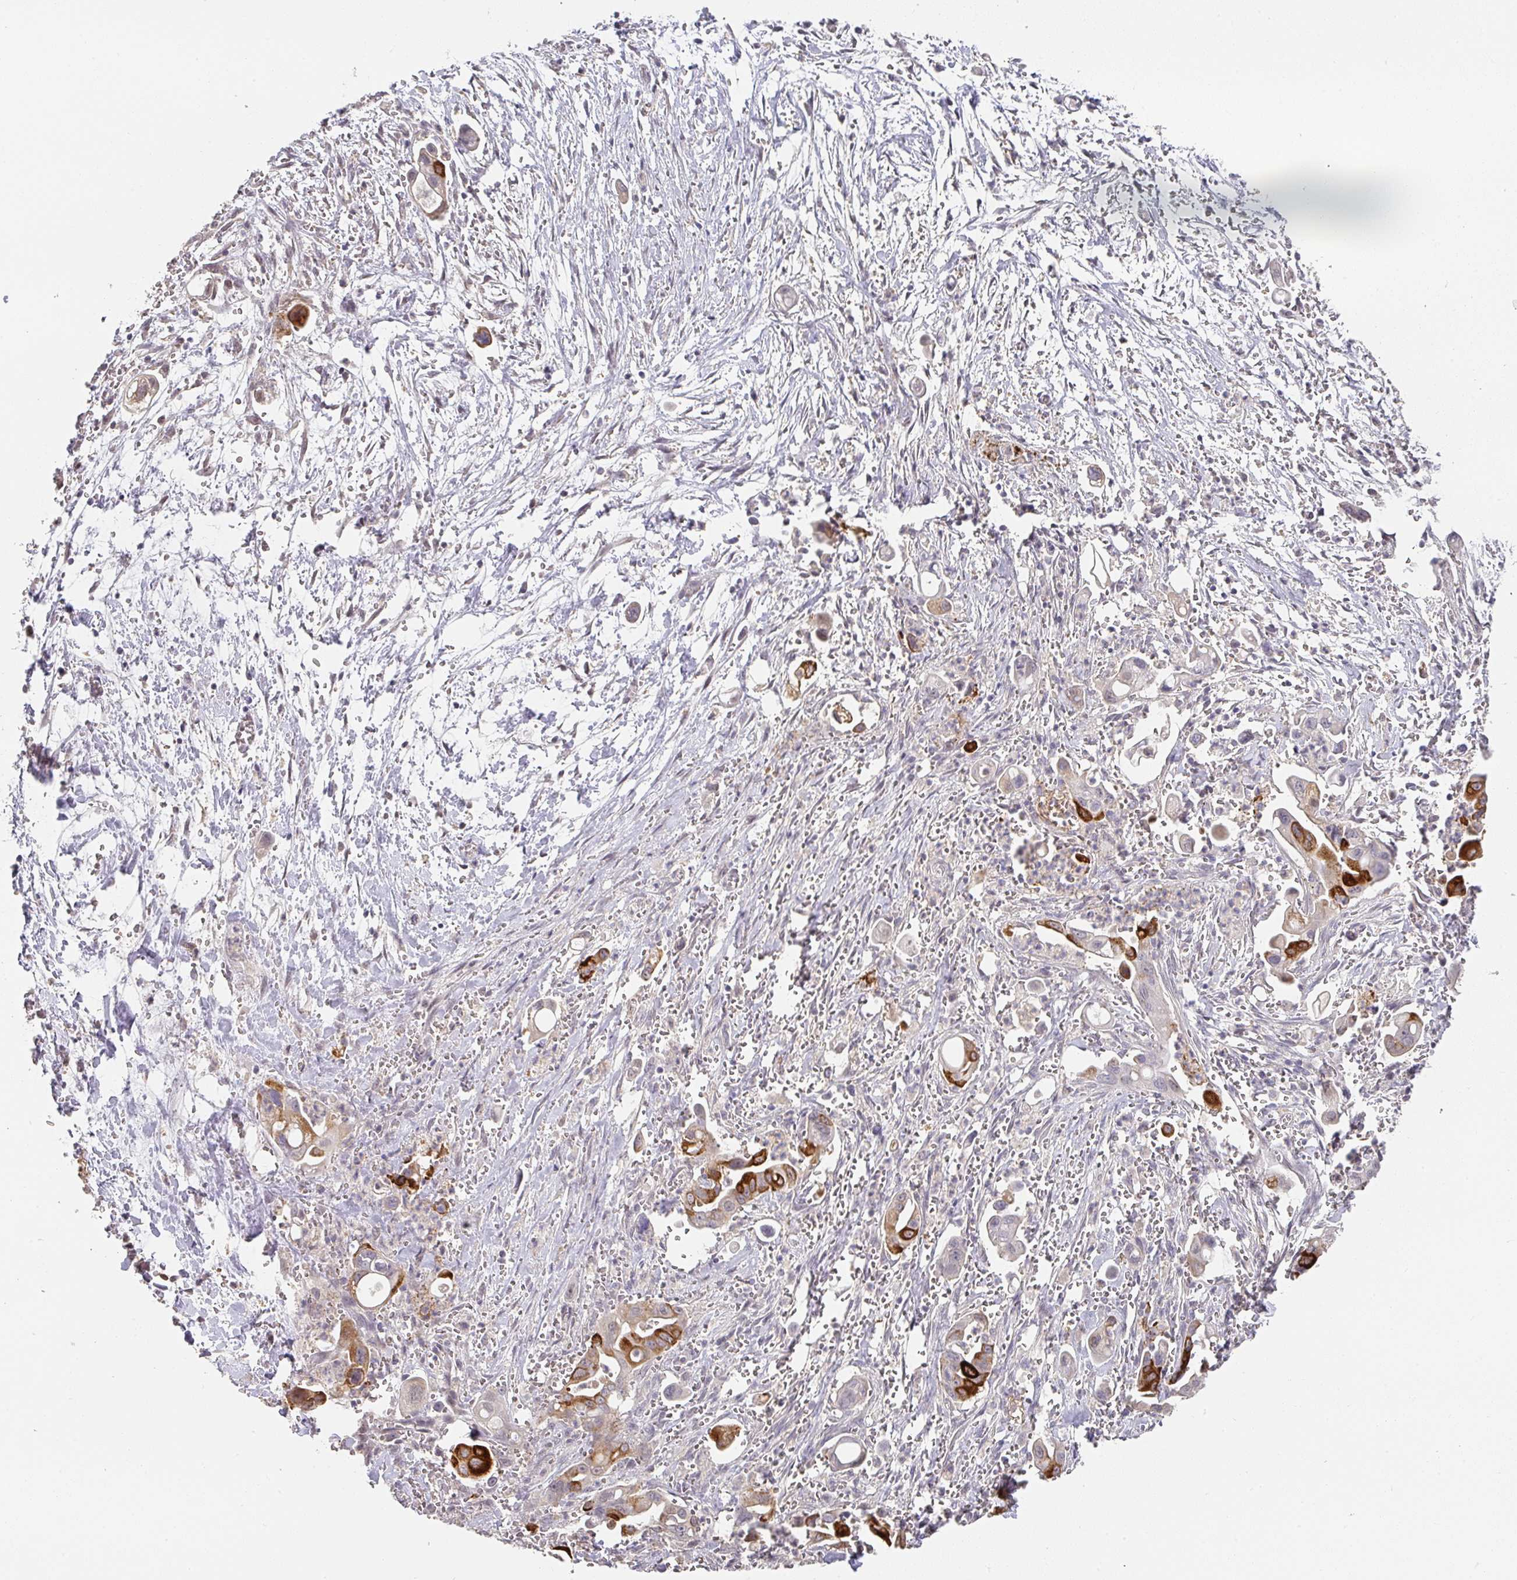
{"staining": {"intensity": "strong", "quantity": "25%-75%", "location": "cytoplasmic/membranous"}, "tissue": "pancreatic cancer", "cell_type": "Tumor cells", "image_type": "cancer", "snomed": [{"axis": "morphology", "description": "Adenocarcinoma, NOS"}, {"axis": "topography", "description": "Pancreas"}], "caption": "Protein staining of pancreatic cancer tissue reveals strong cytoplasmic/membranous expression in about 25%-75% of tumor cells.", "gene": "FOXN4", "patient": {"sex": "male", "age": 61}}